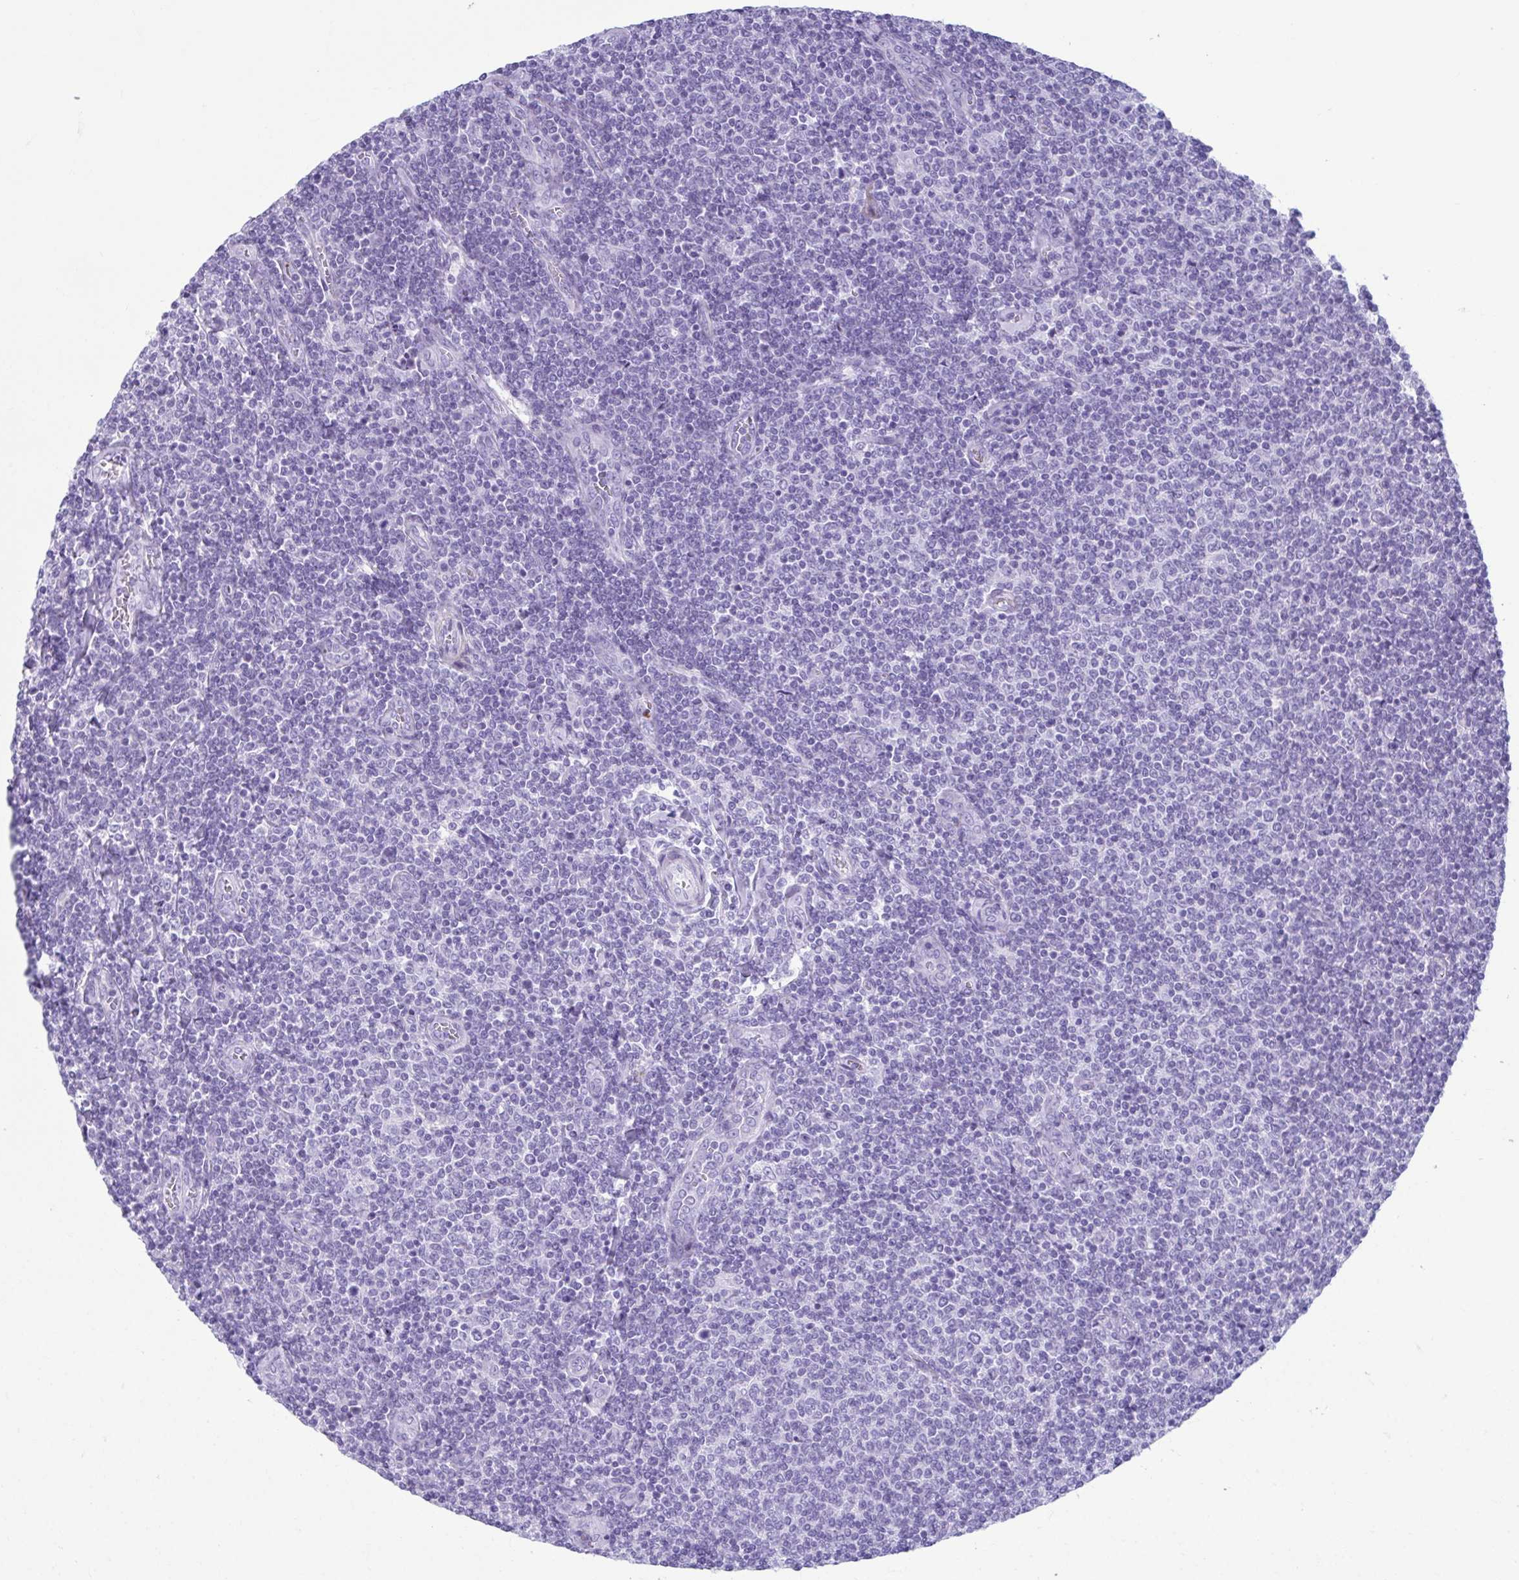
{"staining": {"intensity": "negative", "quantity": "none", "location": "none"}, "tissue": "lymphoma", "cell_type": "Tumor cells", "image_type": "cancer", "snomed": [{"axis": "morphology", "description": "Malignant lymphoma, non-Hodgkin's type, Low grade"}, {"axis": "topography", "description": "Lymph node"}], "caption": "Human lymphoma stained for a protein using immunohistochemistry (IHC) displays no expression in tumor cells.", "gene": "TCEAL3", "patient": {"sex": "male", "age": 52}}